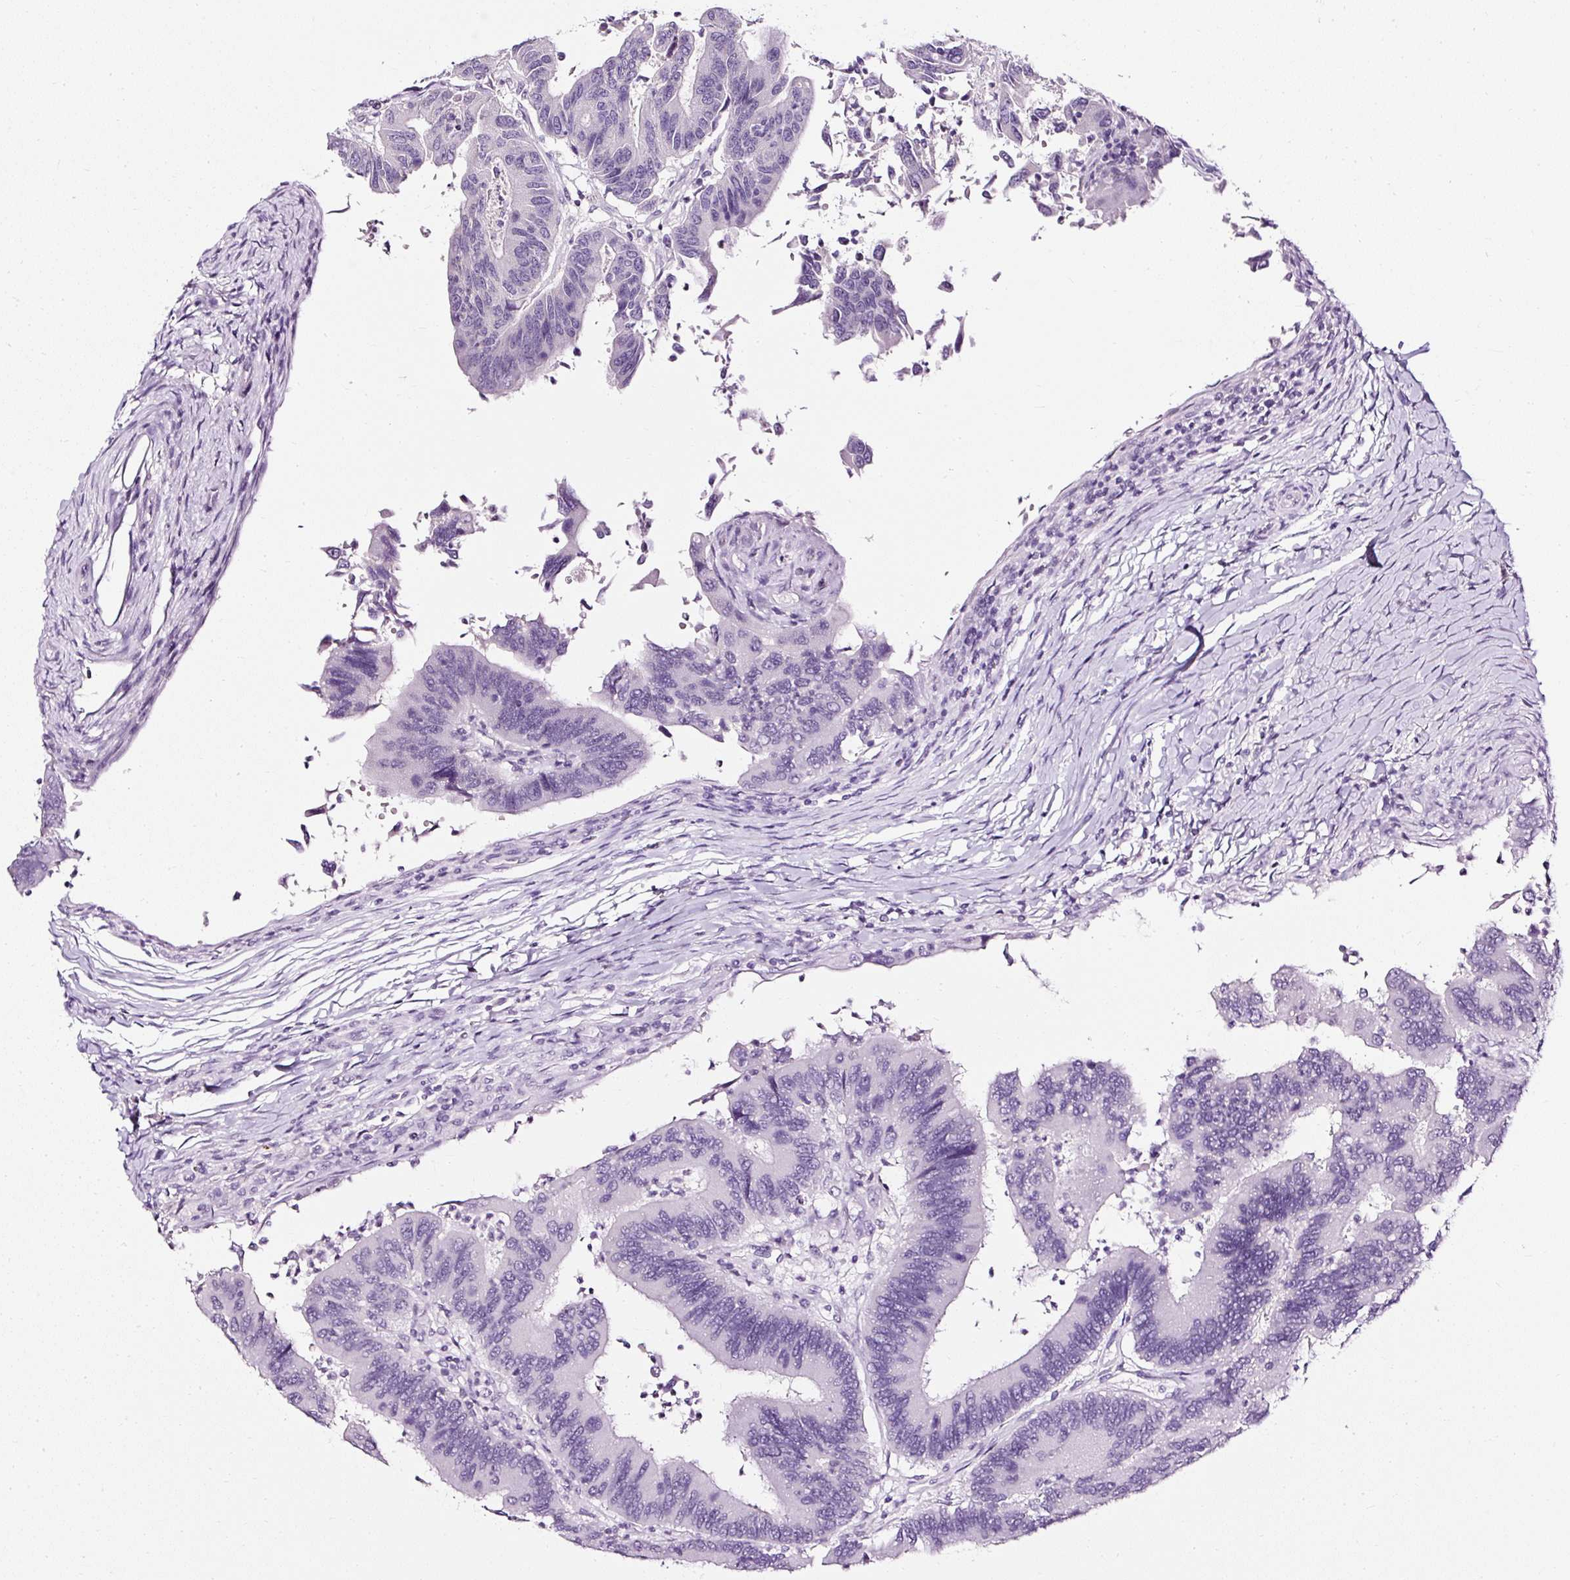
{"staining": {"intensity": "negative", "quantity": "none", "location": "none"}, "tissue": "colorectal cancer", "cell_type": "Tumor cells", "image_type": "cancer", "snomed": [{"axis": "morphology", "description": "Adenocarcinoma, NOS"}, {"axis": "topography", "description": "Colon"}], "caption": "This is an immunohistochemistry histopathology image of human colorectal cancer (adenocarcinoma). There is no expression in tumor cells.", "gene": "ATP2A1", "patient": {"sex": "female", "age": 67}}